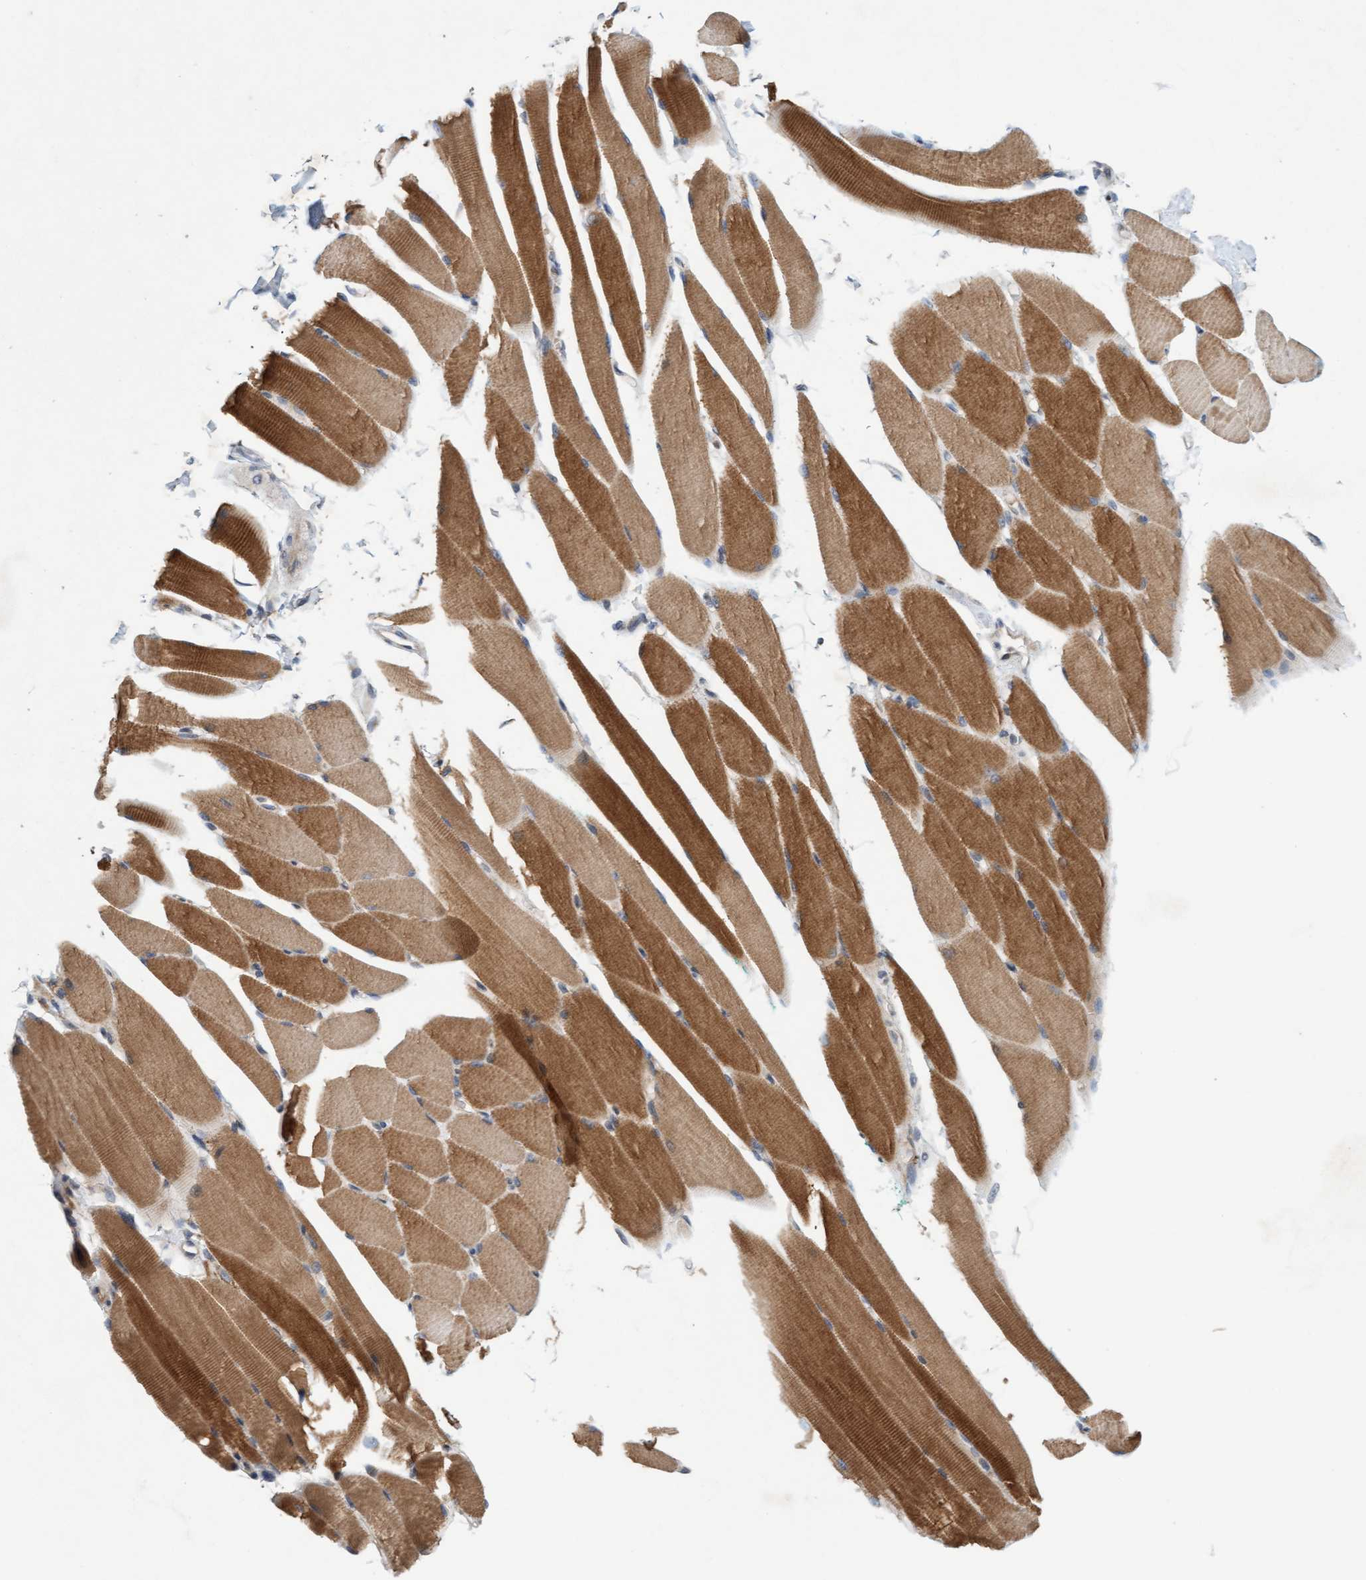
{"staining": {"intensity": "strong", "quantity": ">75%", "location": "cytoplasmic/membranous"}, "tissue": "skeletal muscle", "cell_type": "Myocytes", "image_type": "normal", "snomed": [{"axis": "morphology", "description": "Normal tissue, NOS"}, {"axis": "topography", "description": "Skeletal muscle"}, {"axis": "topography", "description": "Peripheral nerve tissue"}], "caption": "Myocytes exhibit high levels of strong cytoplasmic/membranous expression in about >75% of cells in benign skeletal muscle. (DAB (3,3'-diaminobenzidine) IHC, brown staining for protein, blue staining for nuclei).", "gene": "DDHD2", "patient": {"sex": "female", "age": 84}}